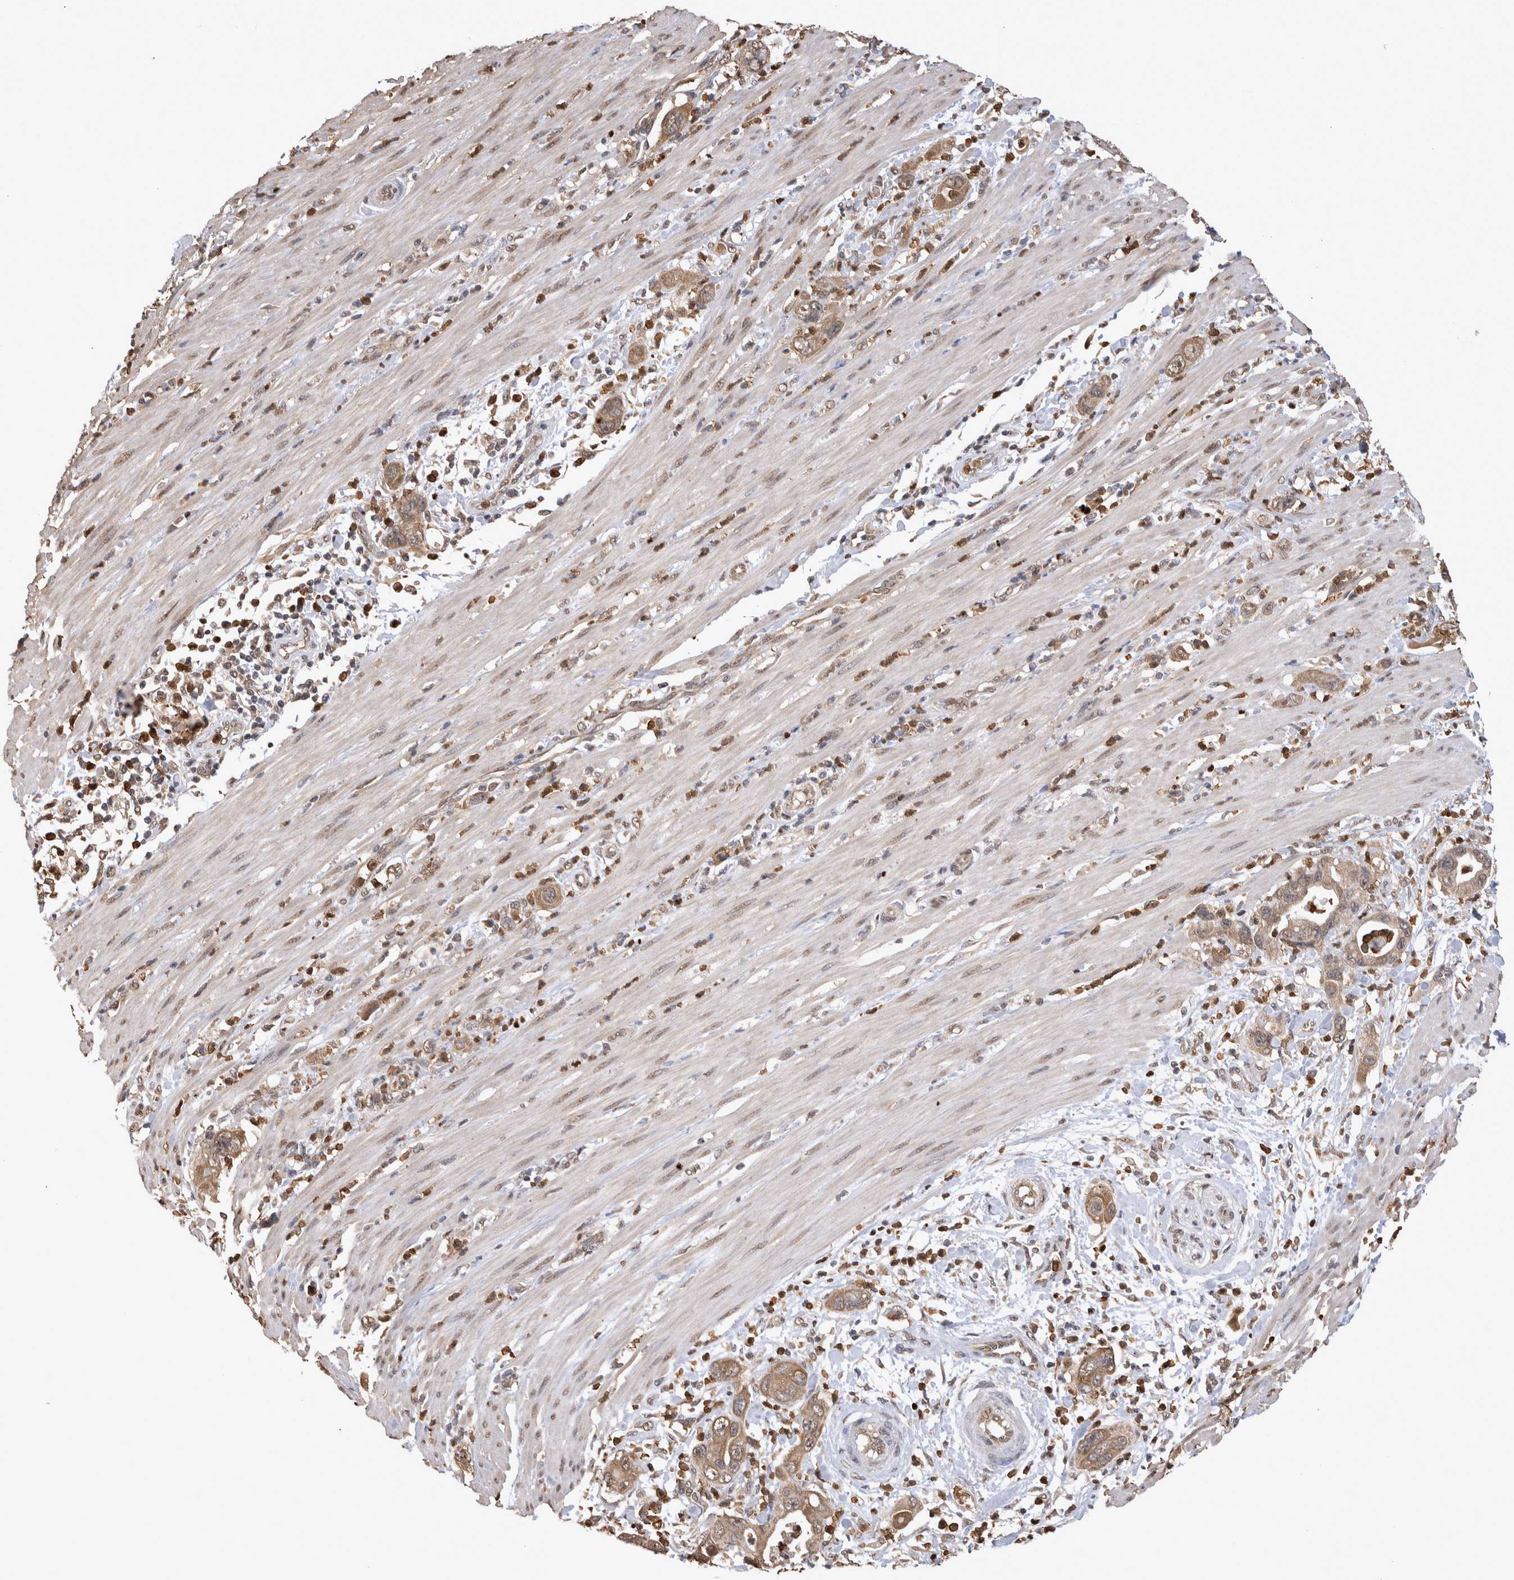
{"staining": {"intensity": "weak", "quantity": ">75%", "location": "cytoplasmic/membranous"}, "tissue": "pancreatic cancer", "cell_type": "Tumor cells", "image_type": "cancer", "snomed": [{"axis": "morphology", "description": "Adenocarcinoma, NOS"}, {"axis": "topography", "description": "Pancreas"}], "caption": "Immunohistochemistry (DAB (3,3'-diaminobenzidine)) staining of human pancreatic adenocarcinoma demonstrates weak cytoplasmic/membranous protein staining in approximately >75% of tumor cells.", "gene": "PAK4", "patient": {"sex": "female", "age": 71}}